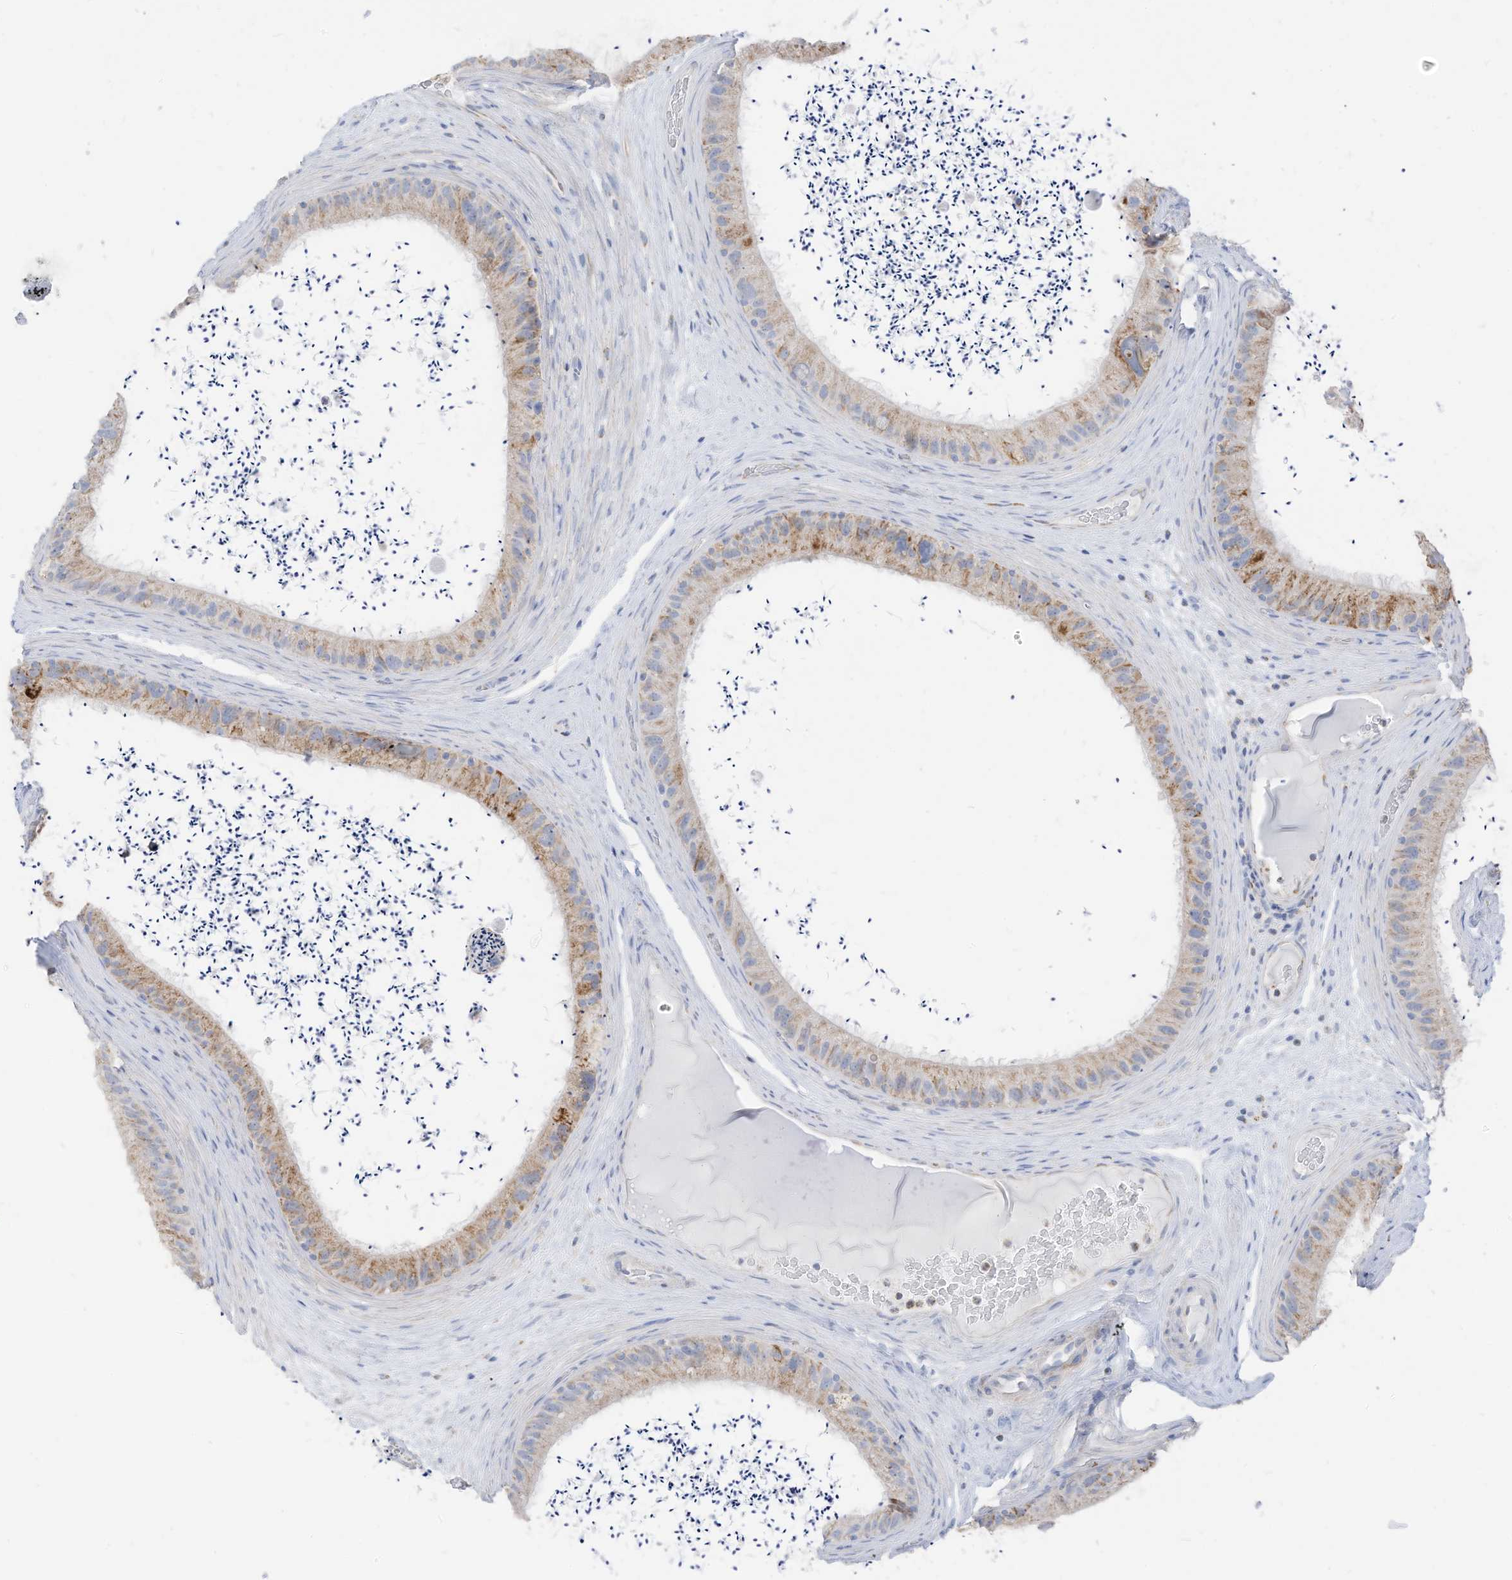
{"staining": {"intensity": "moderate", "quantity": "<25%", "location": "cytoplasmic/membranous"}, "tissue": "epididymis", "cell_type": "Glandular cells", "image_type": "normal", "snomed": [{"axis": "morphology", "description": "Normal tissue, NOS"}, {"axis": "topography", "description": "Epididymis, spermatic cord, NOS"}], "caption": "Immunohistochemistry staining of benign epididymis, which reveals low levels of moderate cytoplasmic/membranous positivity in about <25% of glandular cells indicating moderate cytoplasmic/membranous protein positivity. The staining was performed using DAB (brown) for protein detection and nuclei were counterstained in hematoxylin (blue).", "gene": "ETHE1", "patient": {"sex": "male", "age": 50}}